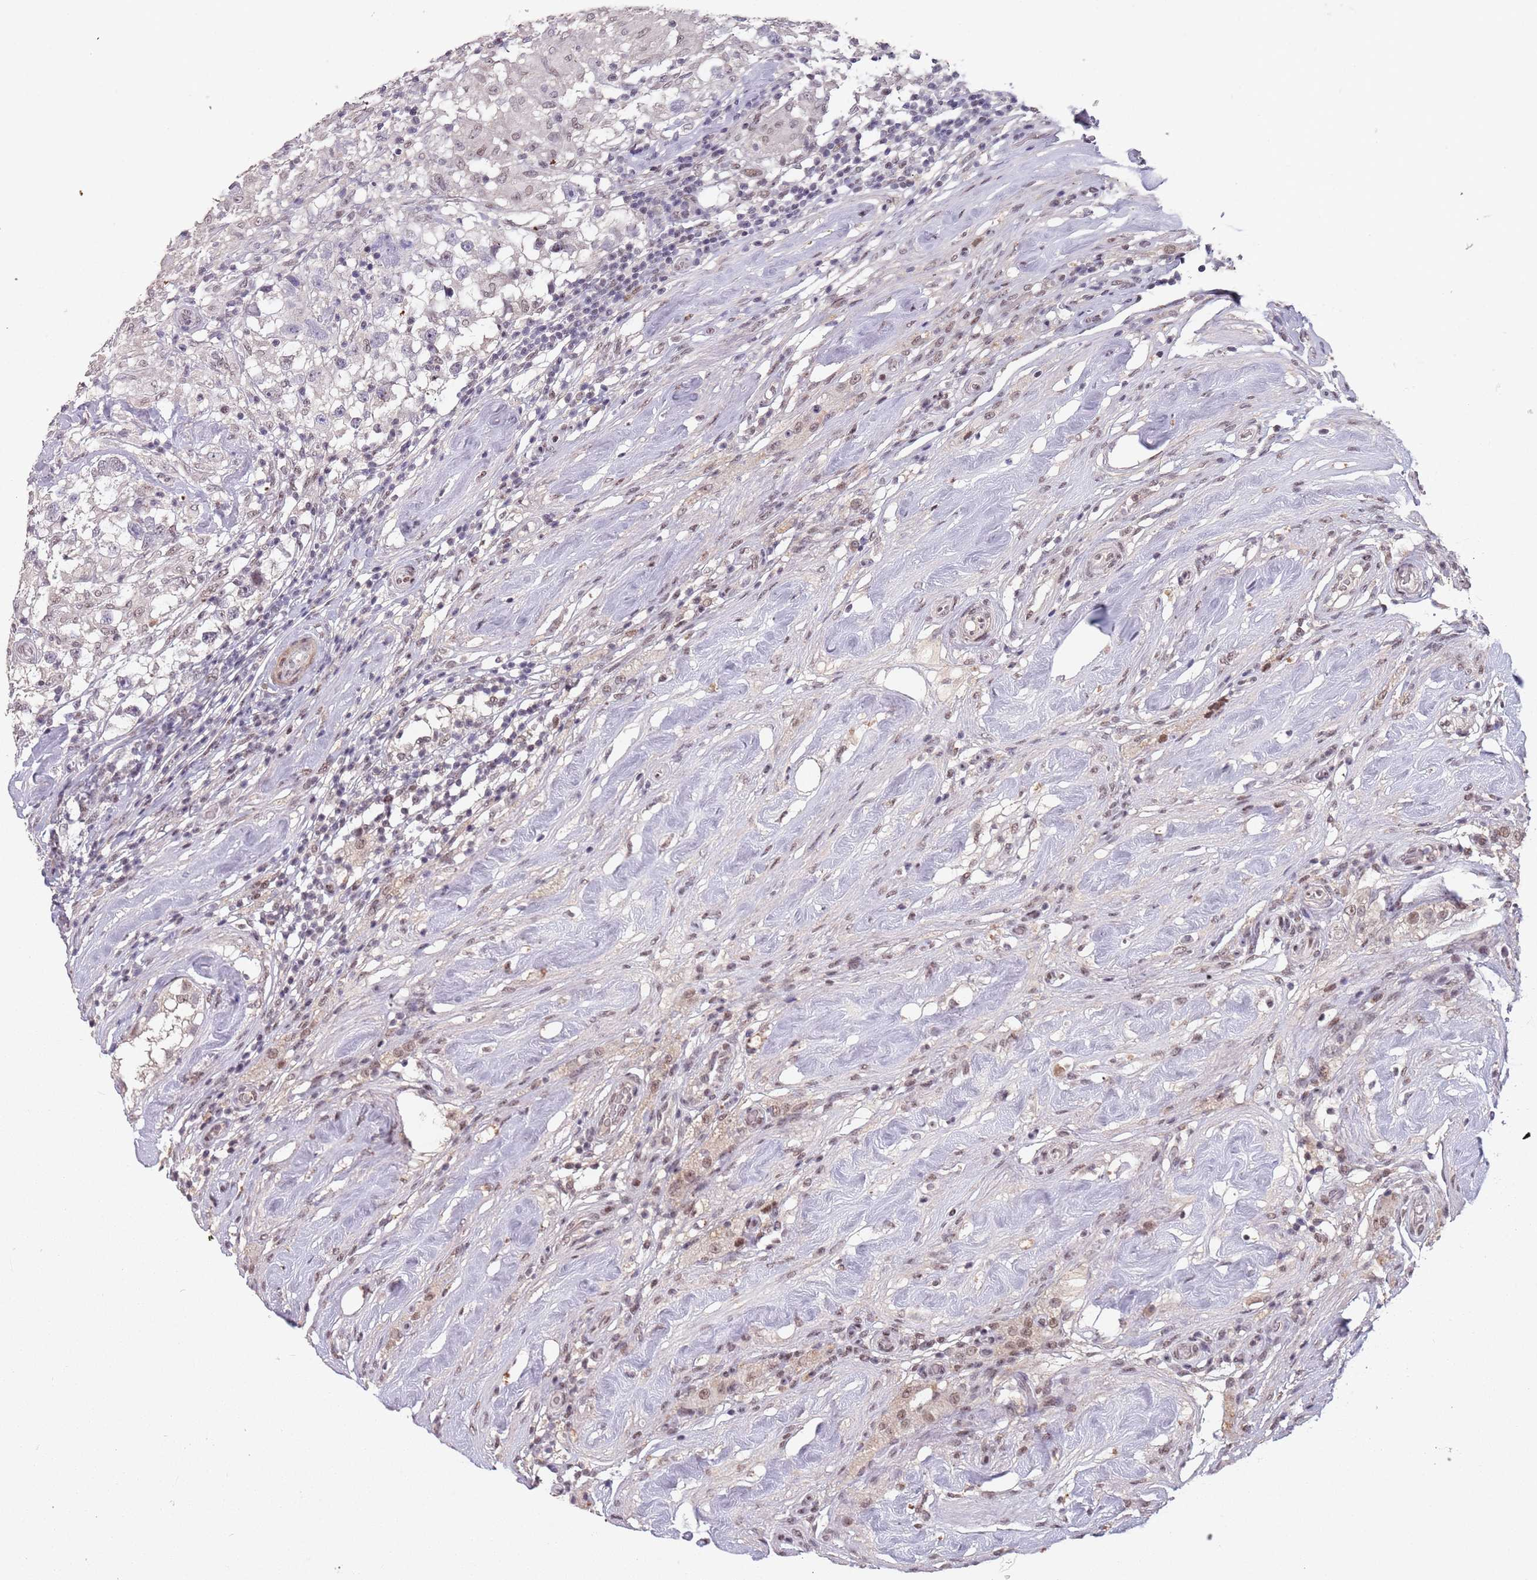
{"staining": {"intensity": "weak", "quantity": "<25%", "location": "nuclear"}, "tissue": "testis cancer", "cell_type": "Tumor cells", "image_type": "cancer", "snomed": [{"axis": "morphology", "description": "Seminoma, NOS"}, {"axis": "topography", "description": "Testis"}], "caption": "Tumor cells are negative for brown protein staining in testis cancer. The staining is performed using DAB brown chromogen with nuclei counter-stained in using hematoxylin.", "gene": "CIZ1", "patient": {"sex": "male", "age": 46}}